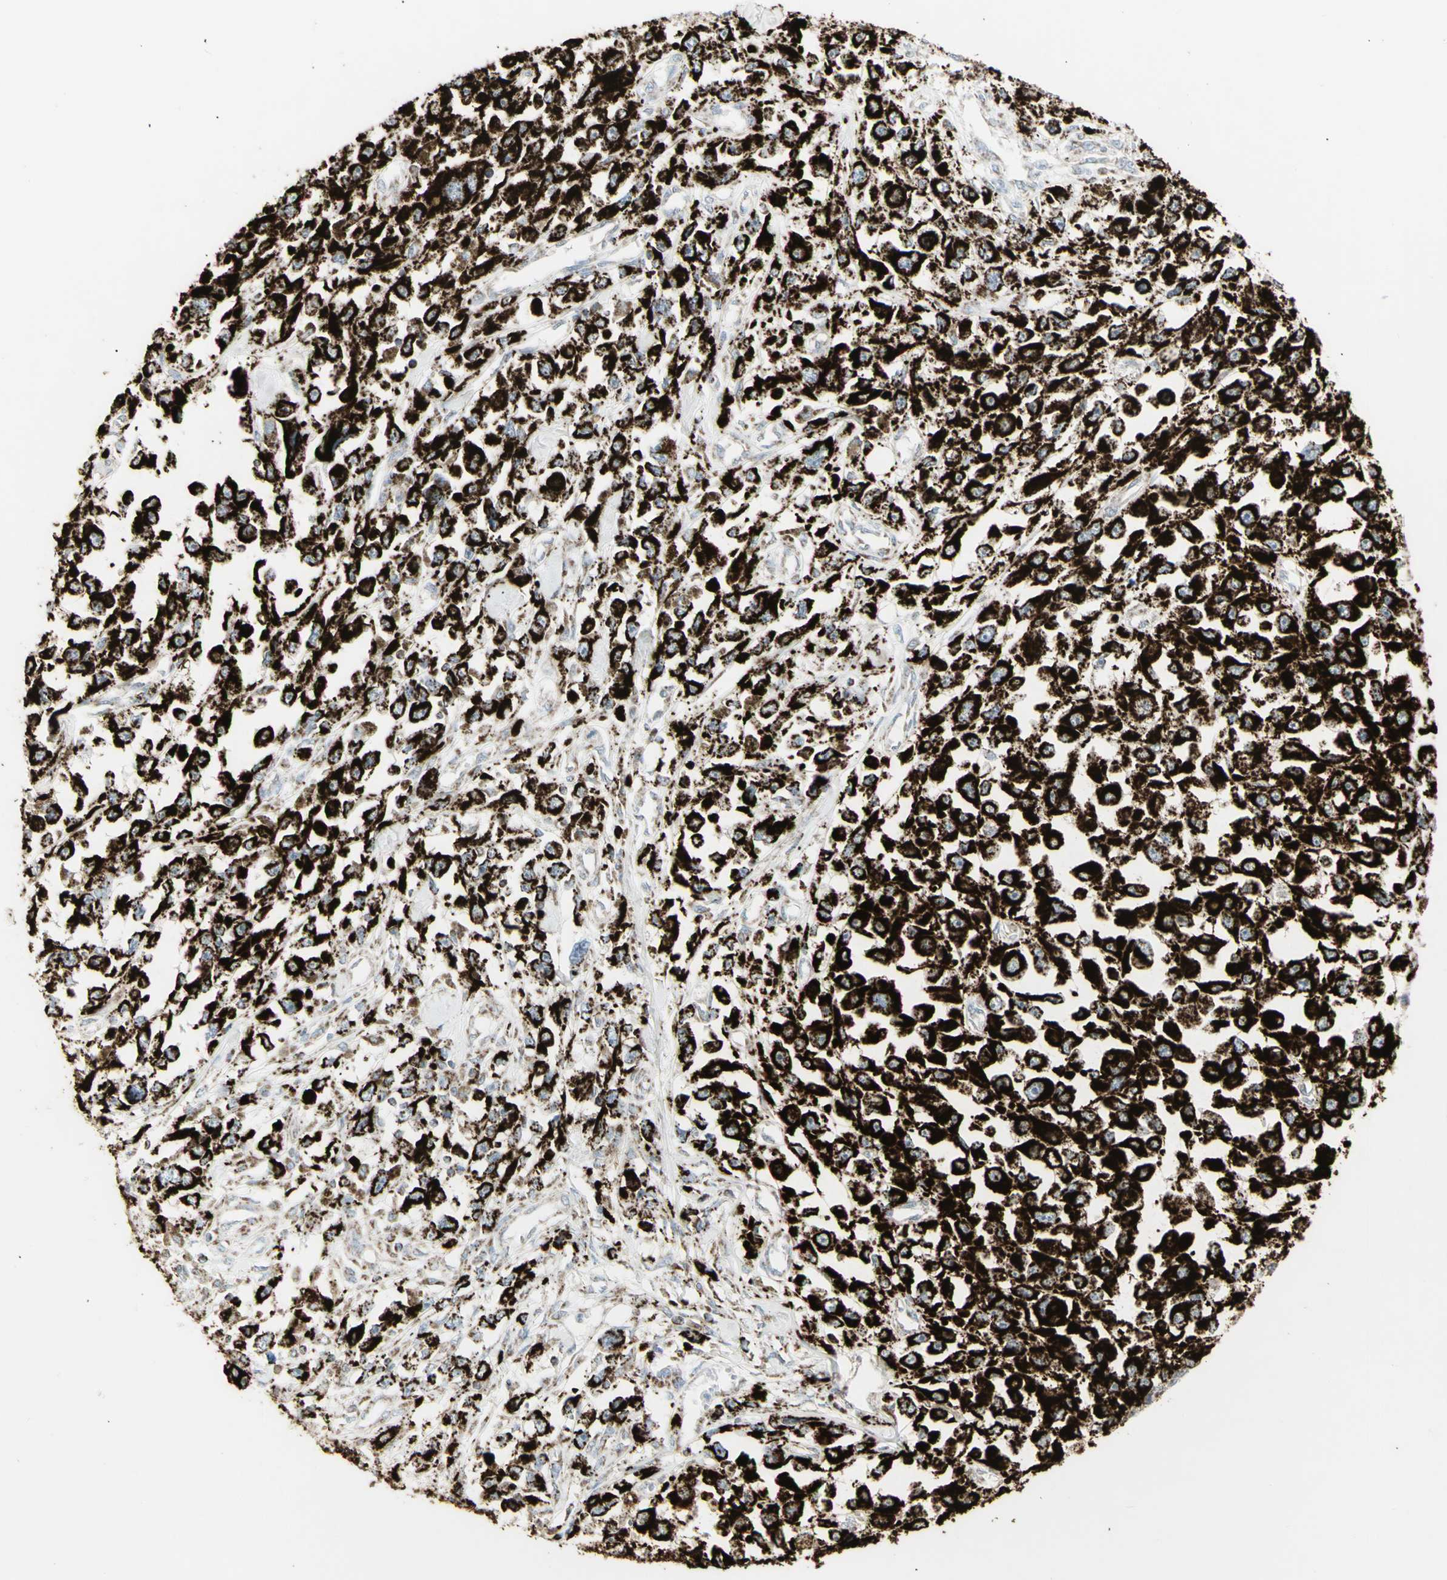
{"staining": {"intensity": "strong", "quantity": ">75%", "location": "cytoplasmic/membranous"}, "tissue": "melanoma", "cell_type": "Tumor cells", "image_type": "cancer", "snomed": [{"axis": "morphology", "description": "Malignant melanoma, Metastatic site"}, {"axis": "topography", "description": "Lymph node"}], "caption": "Melanoma stained with a brown dye displays strong cytoplasmic/membranous positive positivity in about >75% of tumor cells.", "gene": "PLGRKT", "patient": {"sex": "male", "age": 59}}